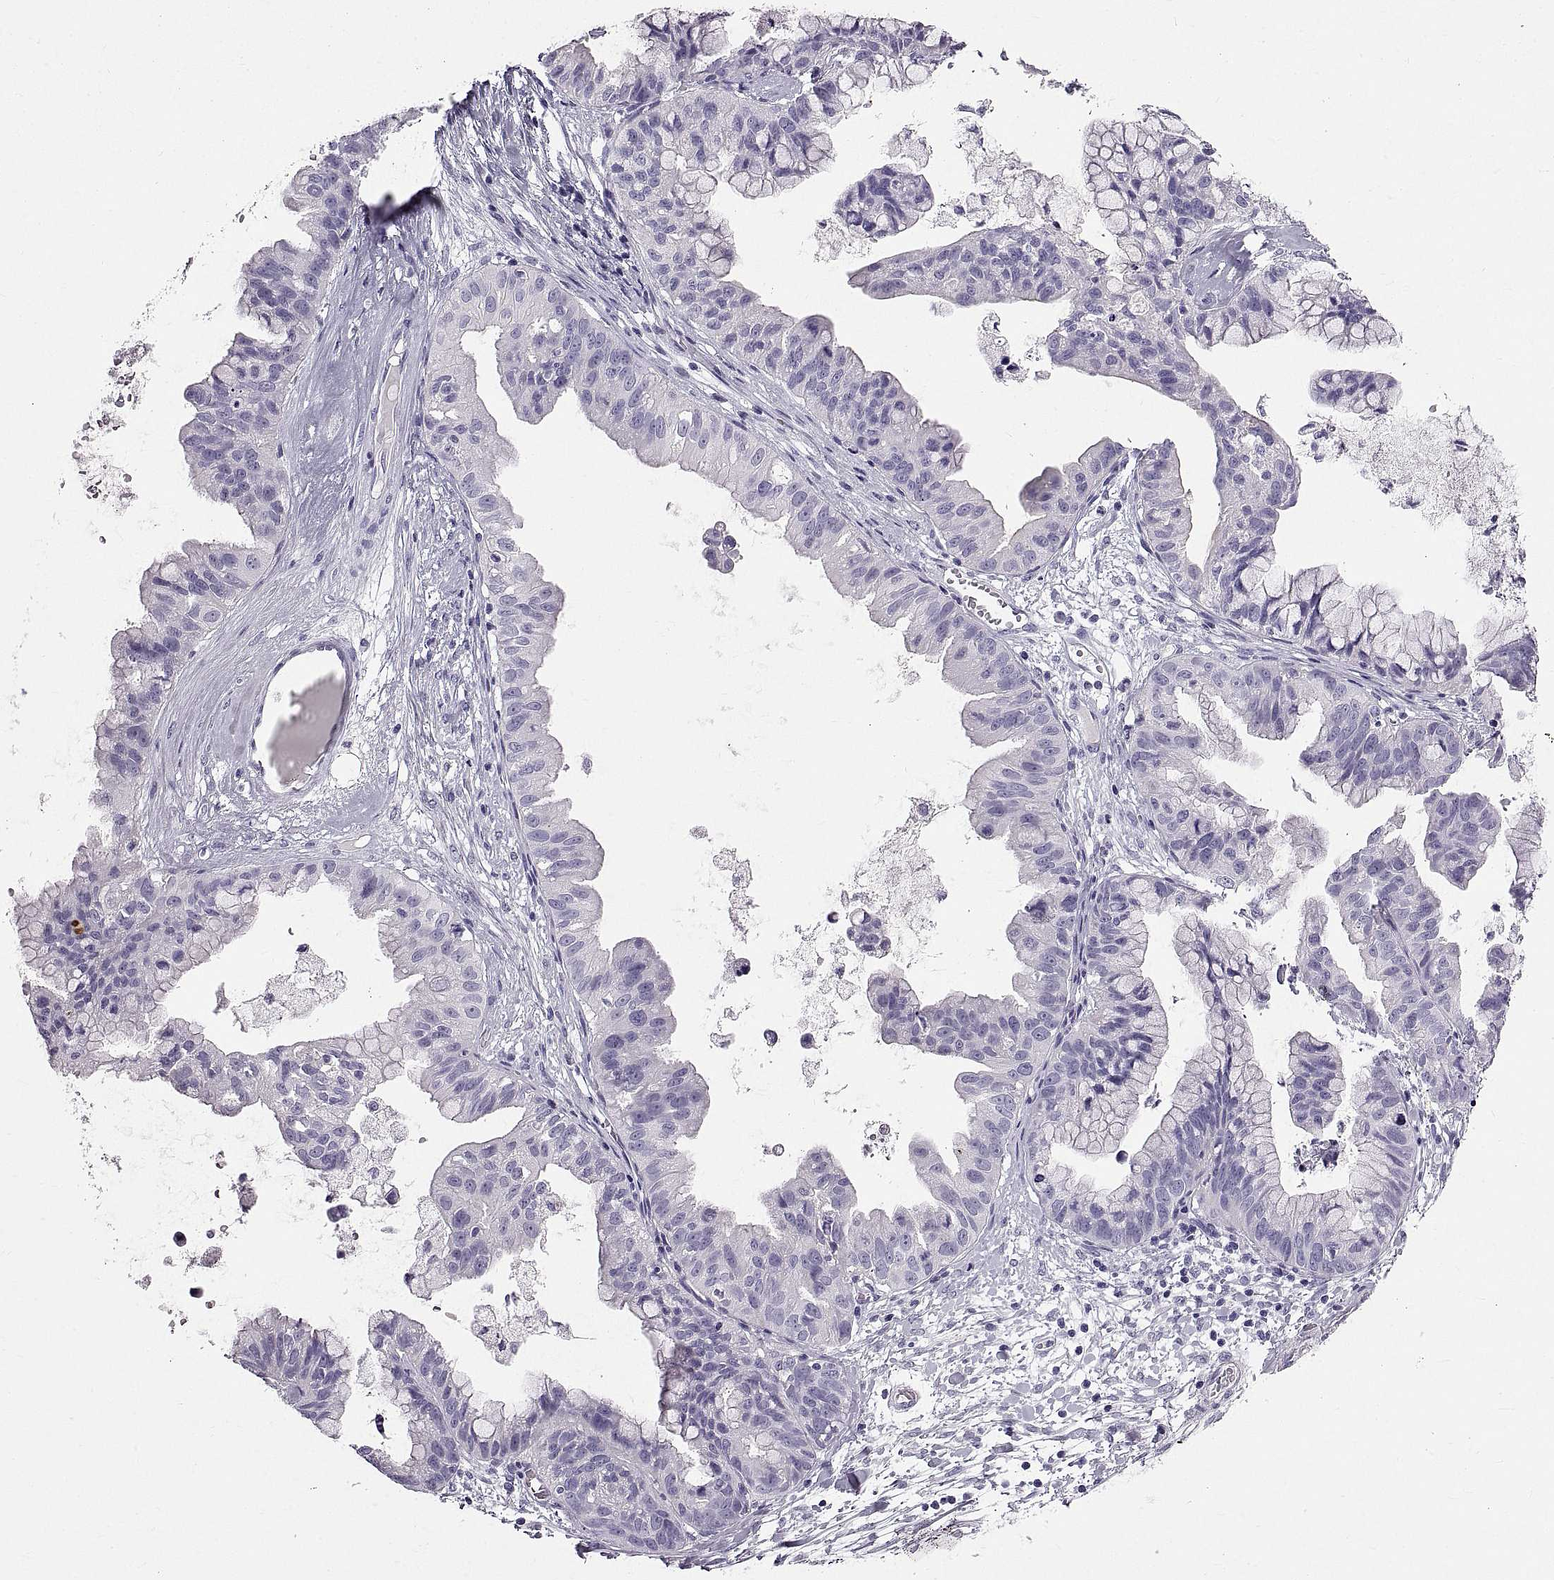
{"staining": {"intensity": "negative", "quantity": "none", "location": "none"}, "tissue": "ovarian cancer", "cell_type": "Tumor cells", "image_type": "cancer", "snomed": [{"axis": "morphology", "description": "Cystadenocarcinoma, mucinous, NOS"}, {"axis": "topography", "description": "Ovary"}], "caption": "A high-resolution image shows immunohistochemistry (IHC) staining of ovarian cancer, which exhibits no significant staining in tumor cells.", "gene": "WFDC8", "patient": {"sex": "female", "age": 76}}